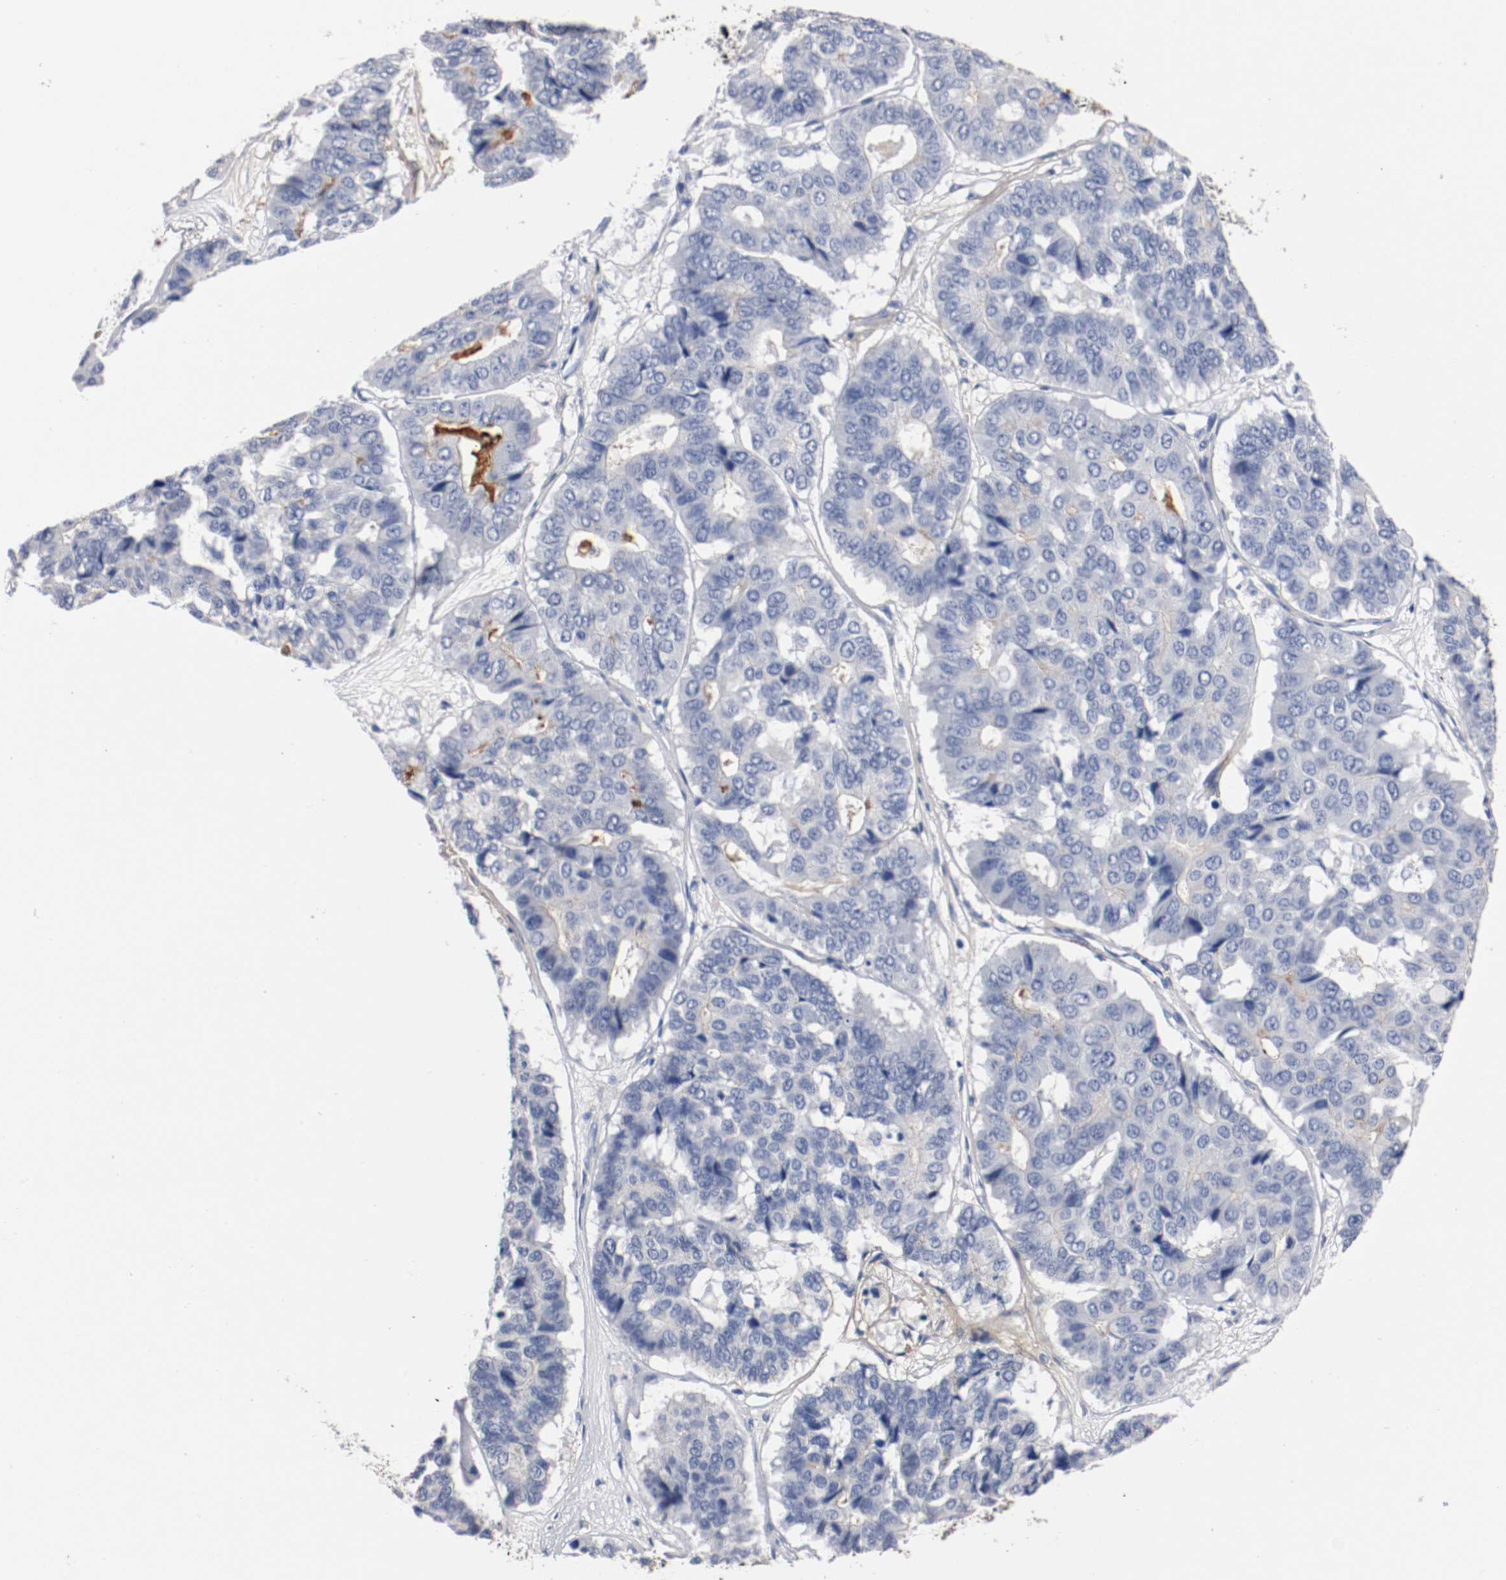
{"staining": {"intensity": "negative", "quantity": "none", "location": "none"}, "tissue": "pancreatic cancer", "cell_type": "Tumor cells", "image_type": "cancer", "snomed": [{"axis": "morphology", "description": "Adenocarcinoma, NOS"}, {"axis": "topography", "description": "Pancreas"}], "caption": "A micrograph of pancreatic cancer (adenocarcinoma) stained for a protein reveals no brown staining in tumor cells. The staining is performed using DAB (3,3'-diaminobenzidine) brown chromogen with nuclei counter-stained in using hematoxylin.", "gene": "TNC", "patient": {"sex": "male", "age": 50}}